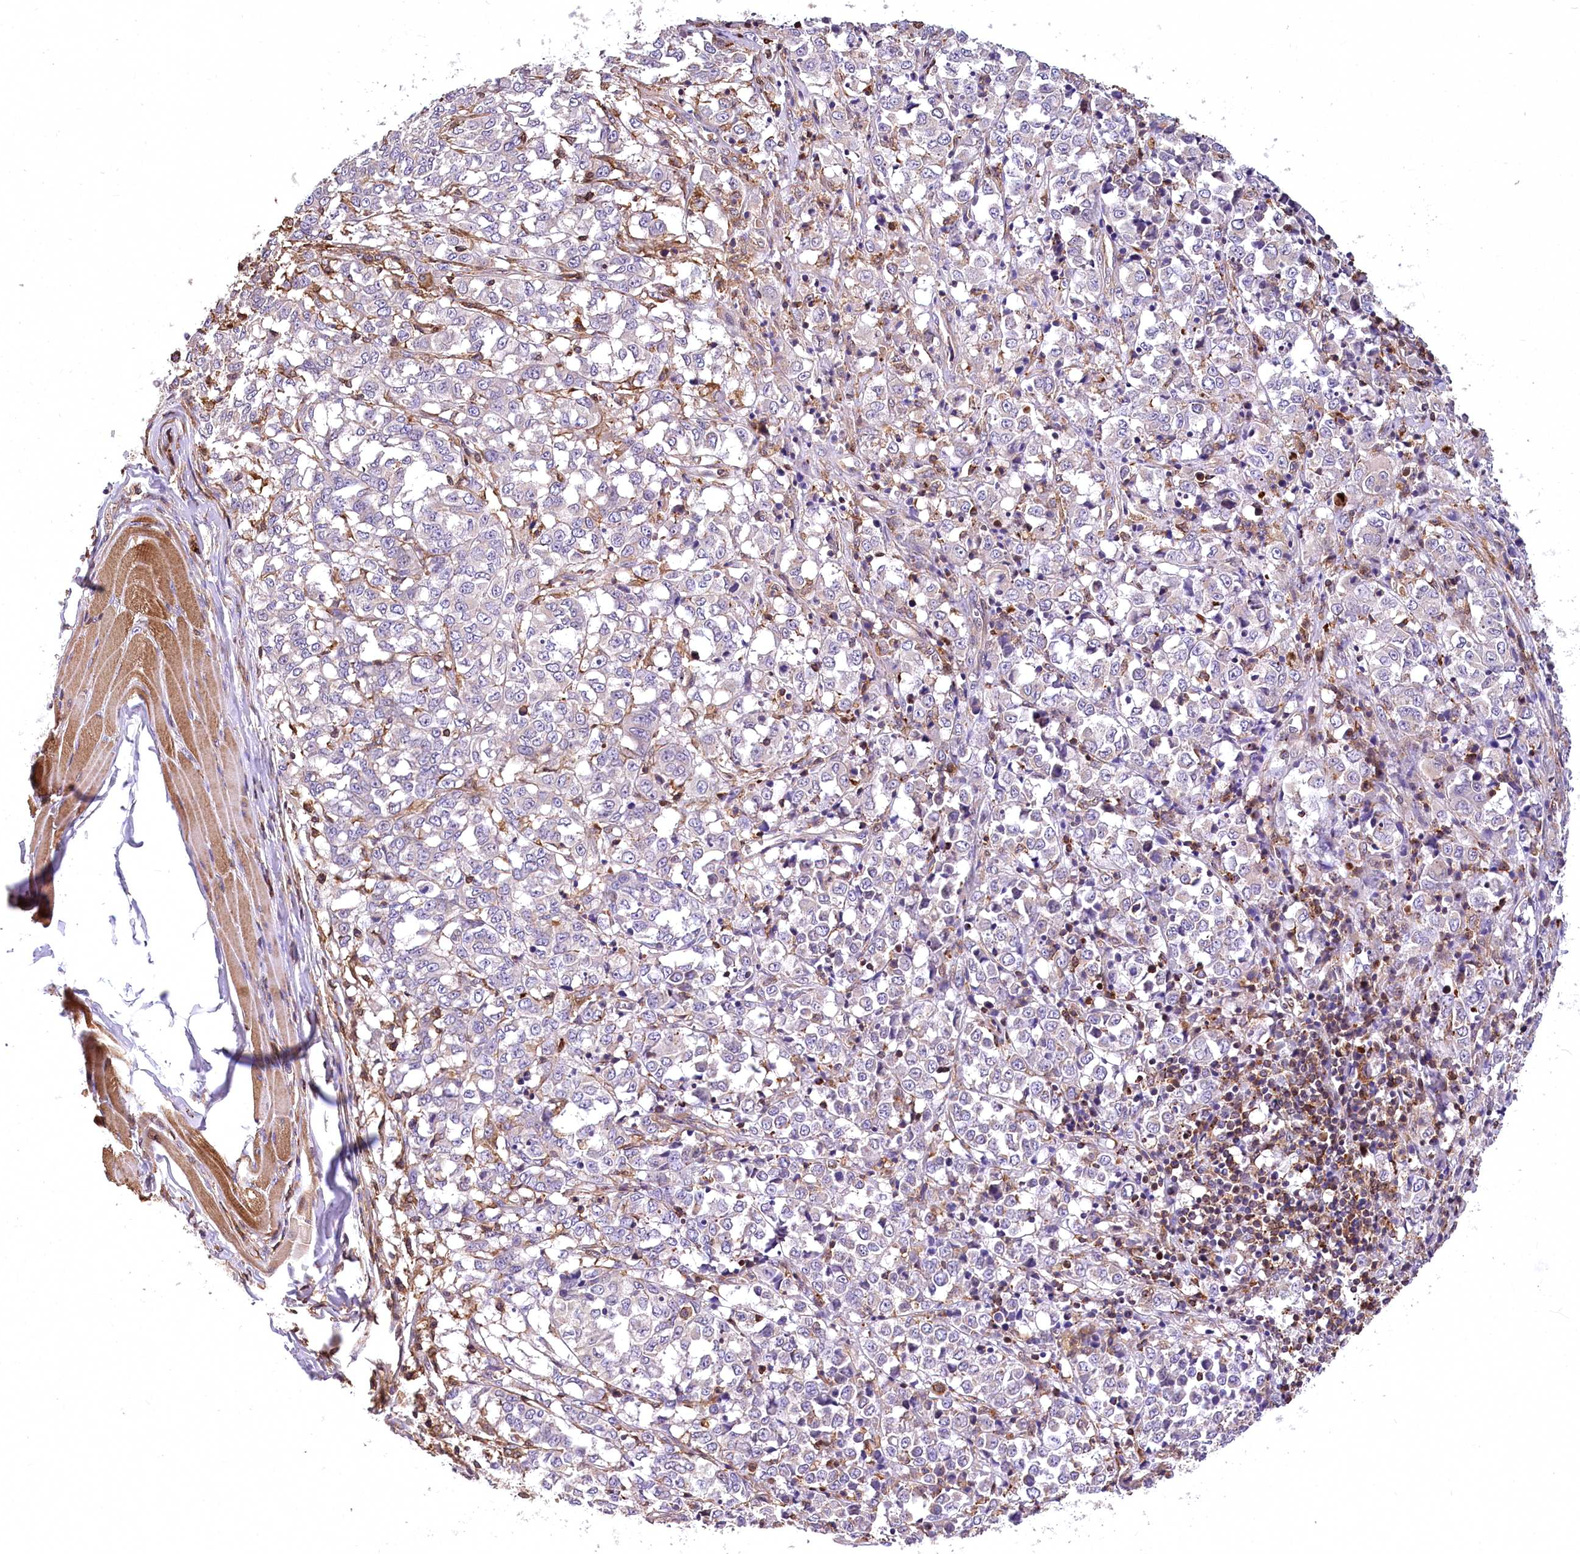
{"staining": {"intensity": "negative", "quantity": "none", "location": "none"}, "tissue": "melanoma", "cell_type": "Tumor cells", "image_type": "cancer", "snomed": [{"axis": "morphology", "description": "Malignant melanoma, NOS"}, {"axis": "topography", "description": "Skin"}], "caption": "Melanoma was stained to show a protein in brown. There is no significant expression in tumor cells.", "gene": "DPP3", "patient": {"sex": "female", "age": 72}}